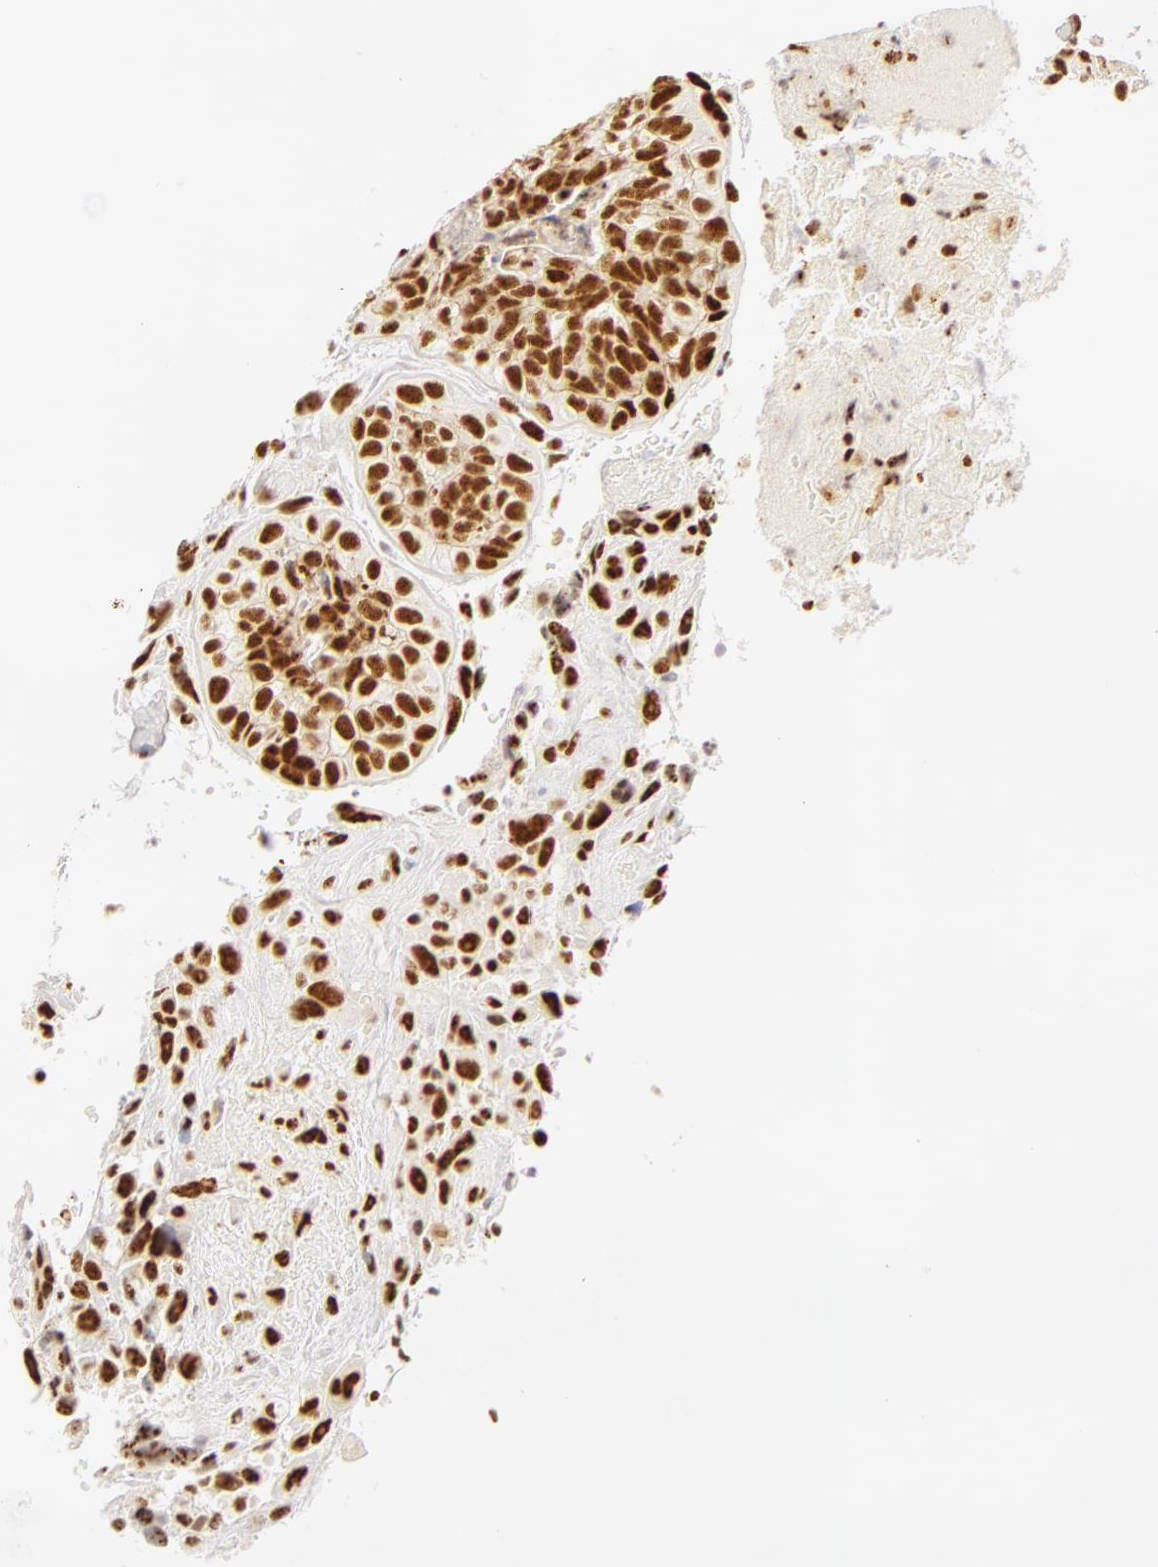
{"staining": {"intensity": "moderate", "quantity": ">75%", "location": "nuclear"}, "tissue": "breast cancer", "cell_type": "Tumor cells", "image_type": "cancer", "snomed": [{"axis": "morphology", "description": "Neoplasm, malignant, NOS"}, {"axis": "topography", "description": "Breast"}], "caption": "Protein expression analysis of breast neoplasm (malignant) reveals moderate nuclear expression in about >75% of tumor cells. Using DAB (brown) and hematoxylin (blue) stains, captured at high magnification using brightfield microscopy.", "gene": "RBM39", "patient": {"sex": "female", "age": 50}}